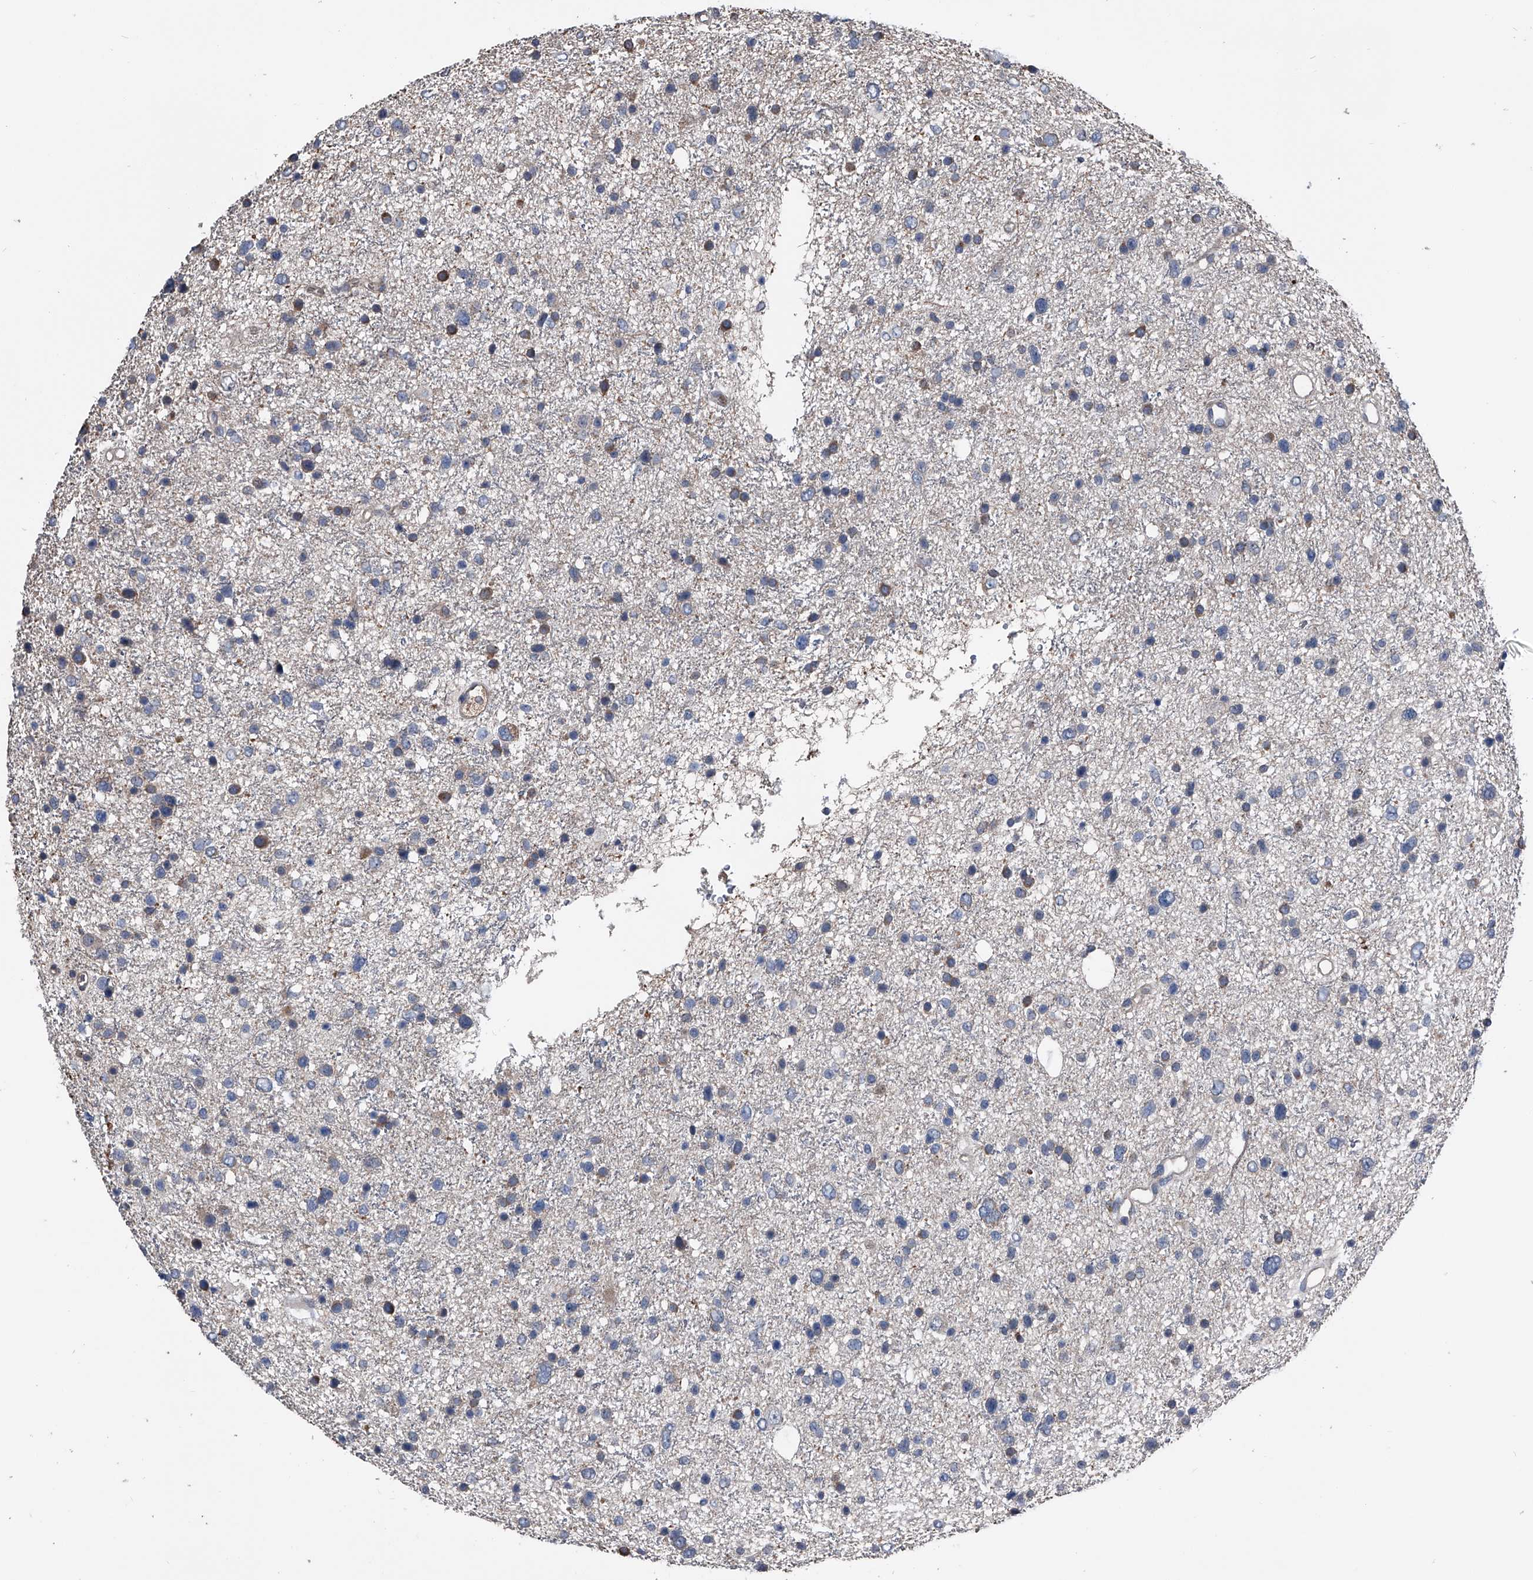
{"staining": {"intensity": "weak", "quantity": "<25%", "location": "cytoplasmic/membranous"}, "tissue": "glioma", "cell_type": "Tumor cells", "image_type": "cancer", "snomed": [{"axis": "morphology", "description": "Glioma, malignant, Low grade"}, {"axis": "topography", "description": "Brain"}], "caption": "IHC histopathology image of neoplastic tissue: human malignant glioma (low-grade) stained with DAB shows no significant protein staining in tumor cells.", "gene": "KIF13A", "patient": {"sex": "female", "age": 37}}